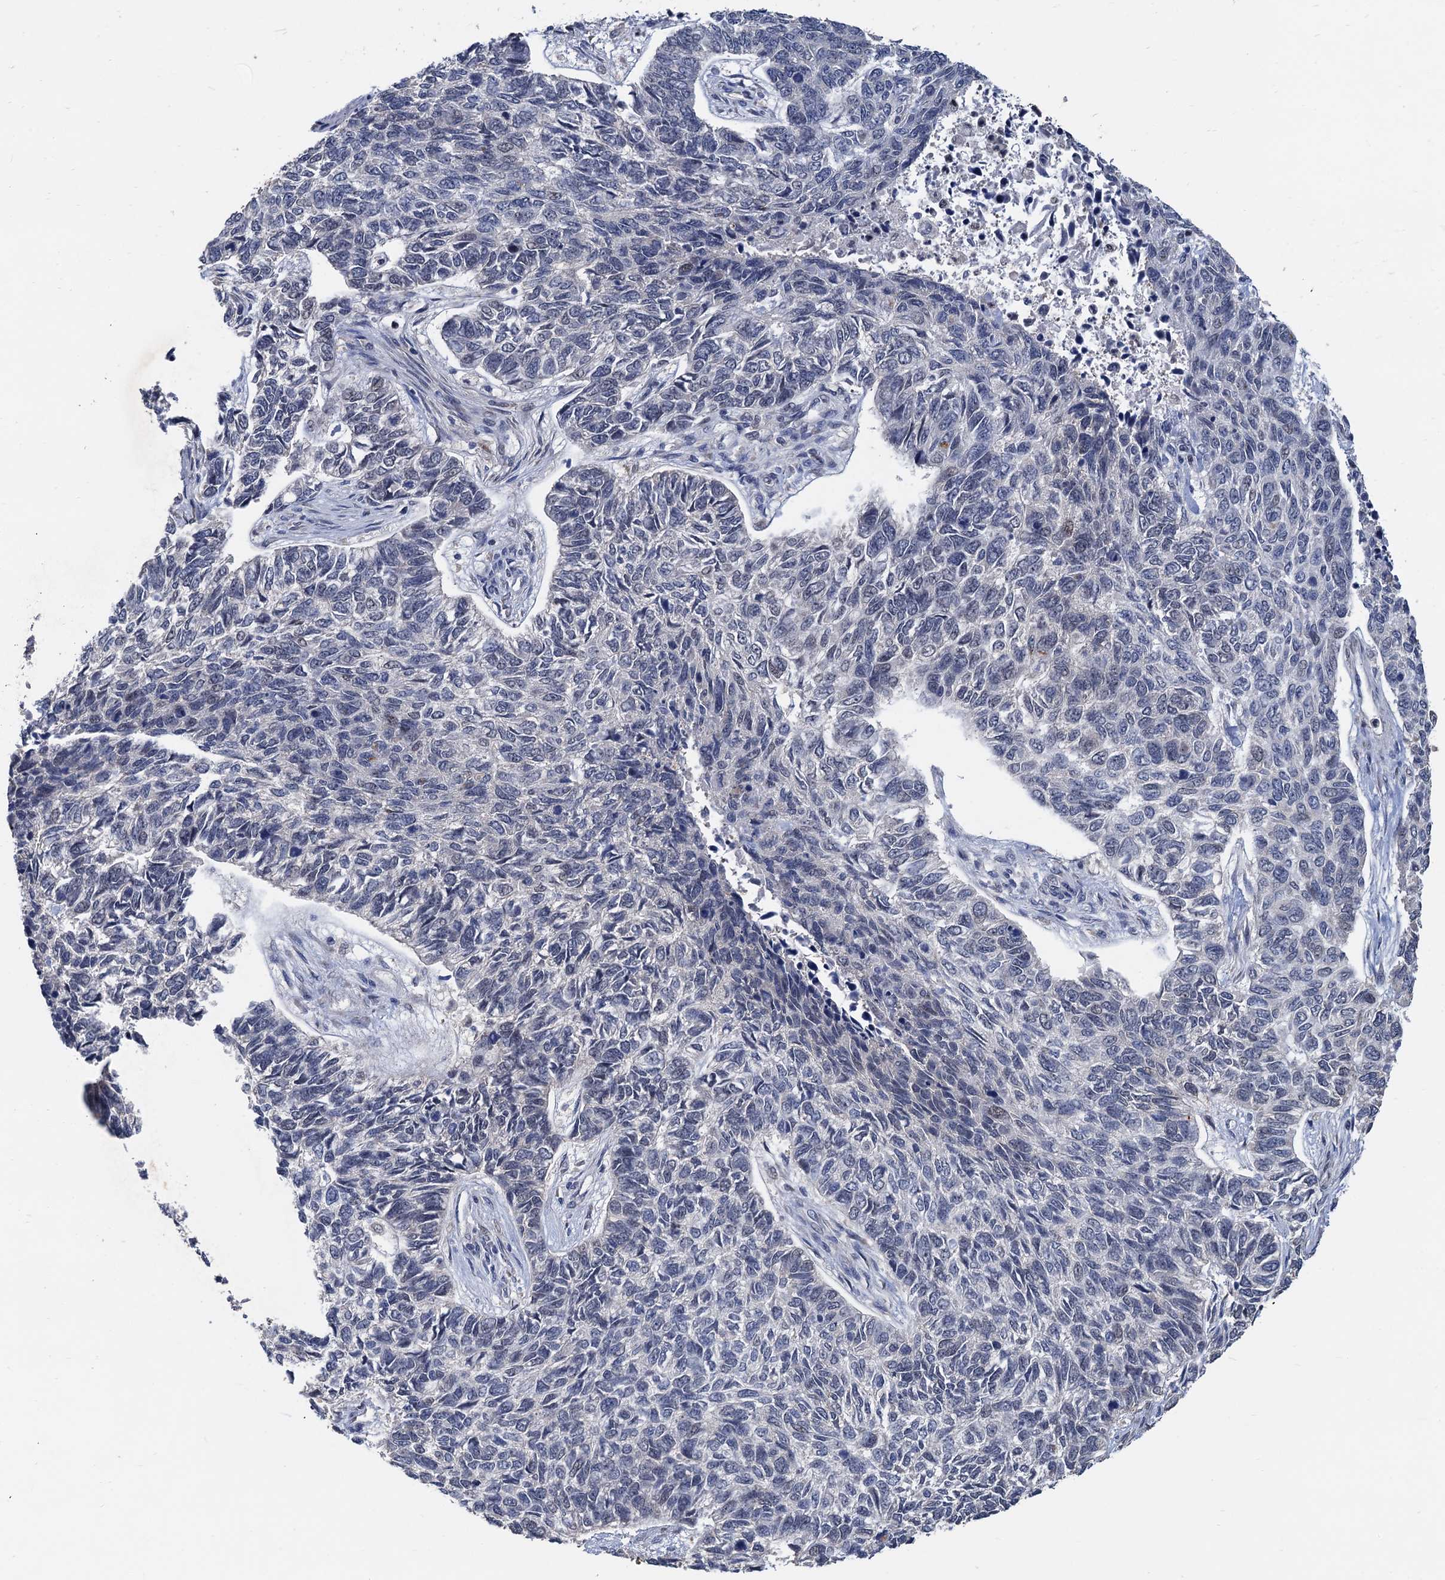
{"staining": {"intensity": "negative", "quantity": "none", "location": "none"}, "tissue": "skin cancer", "cell_type": "Tumor cells", "image_type": "cancer", "snomed": [{"axis": "morphology", "description": "Basal cell carcinoma"}, {"axis": "topography", "description": "Skin"}], "caption": "Tumor cells are negative for brown protein staining in skin basal cell carcinoma.", "gene": "TSEN34", "patient": {"sex": "female", "age": 65}}